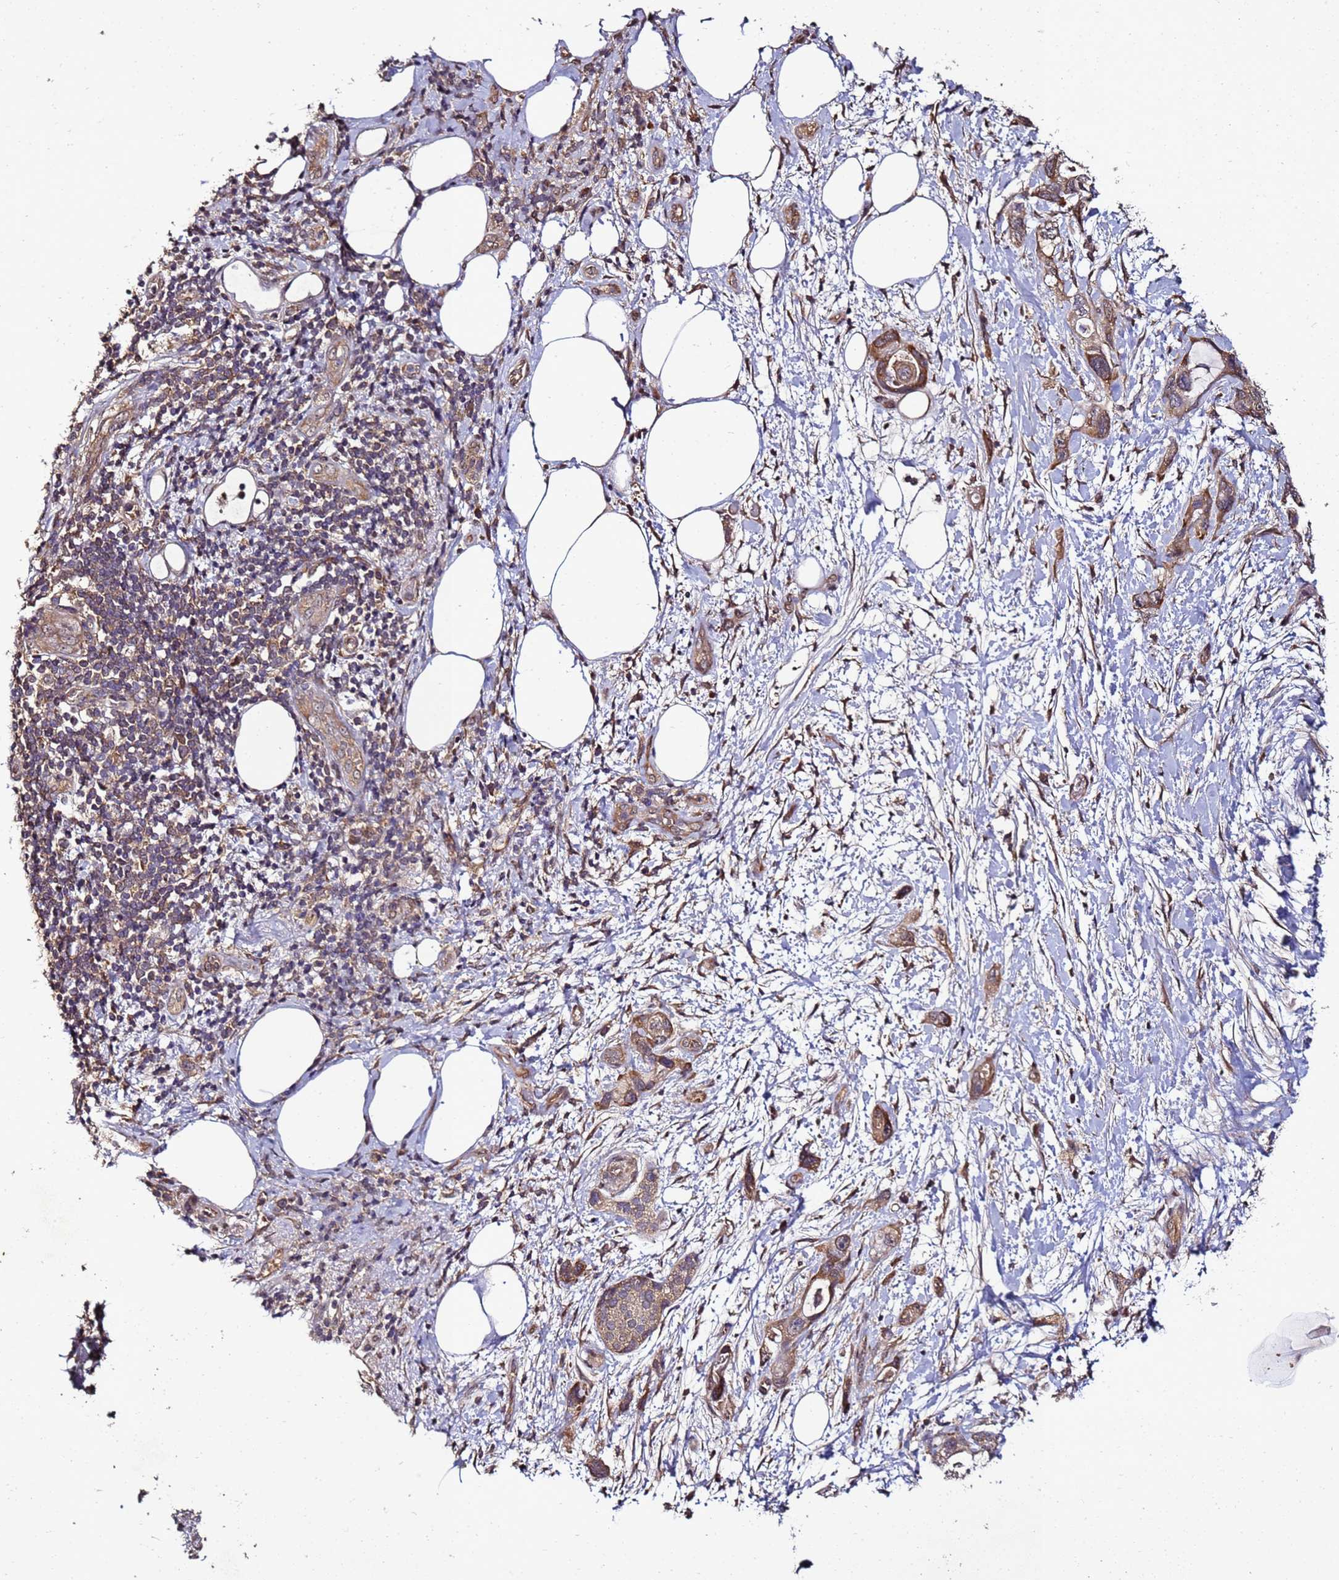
{"staining": {"intensity": "moderate", "quantity": ">75%", "location": "cytoplasmic/membranous"}, "tissue": "pancreatic cancer", "cell_type": "Tumor cells", "image_type": "cancer", "snomed": [{"axis": "morphology", "description": "Adenocarcinoma, NOS"}, {"axis": "topography", "description": "Pancreas"}], "caption": "This micrograph exhibits adenocarcinoma (pancreatic) stained with IHC to label a protein in brown. The cytoplasmic/membranous of tumor cells show moderate positivity for the protein. Nuclei are counter-stained blue.", "gene": "ANKRD17", "patient": {"sex": "female", "age": 61}}